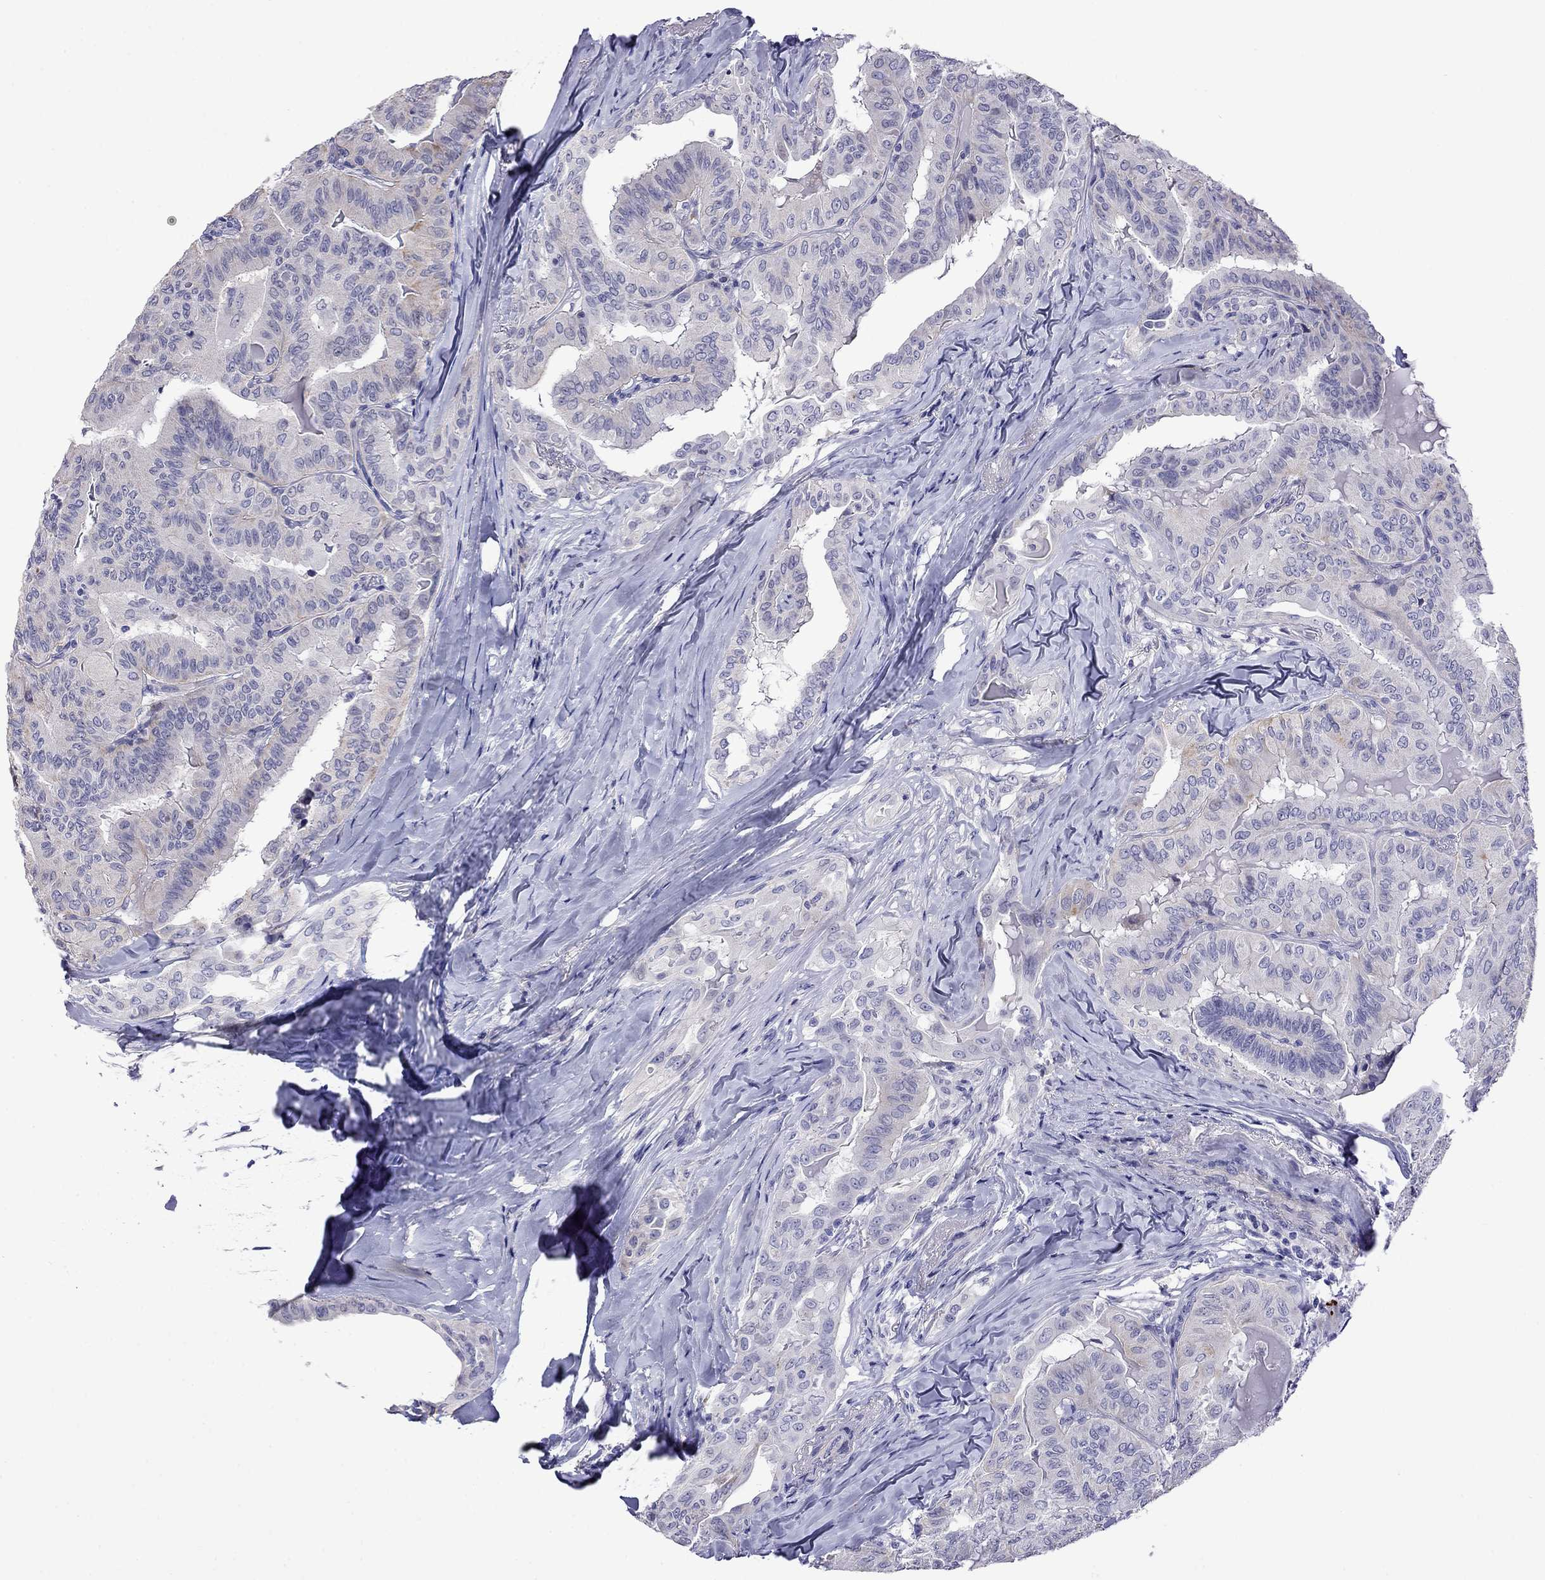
{"staining": {"intensity": "negative", "quantity": "none", "location": "none"}, "tissue": "thyroid cancer", "cell_type": "Tumor cells", "image_type": "cancer", "snomed": [{"axis": "morphology", "description": "Papillary adenocarcinoma, NOS"}, {"axis": "topography", "description": "Thyroid gland"}], "caption": "This is an immunohistochemistry (IHC) micrograph of thyroid cancer. There is no positivity in tumor cells.", "gene": "STAR", "patient": {"sex": "female", "age": 68}}